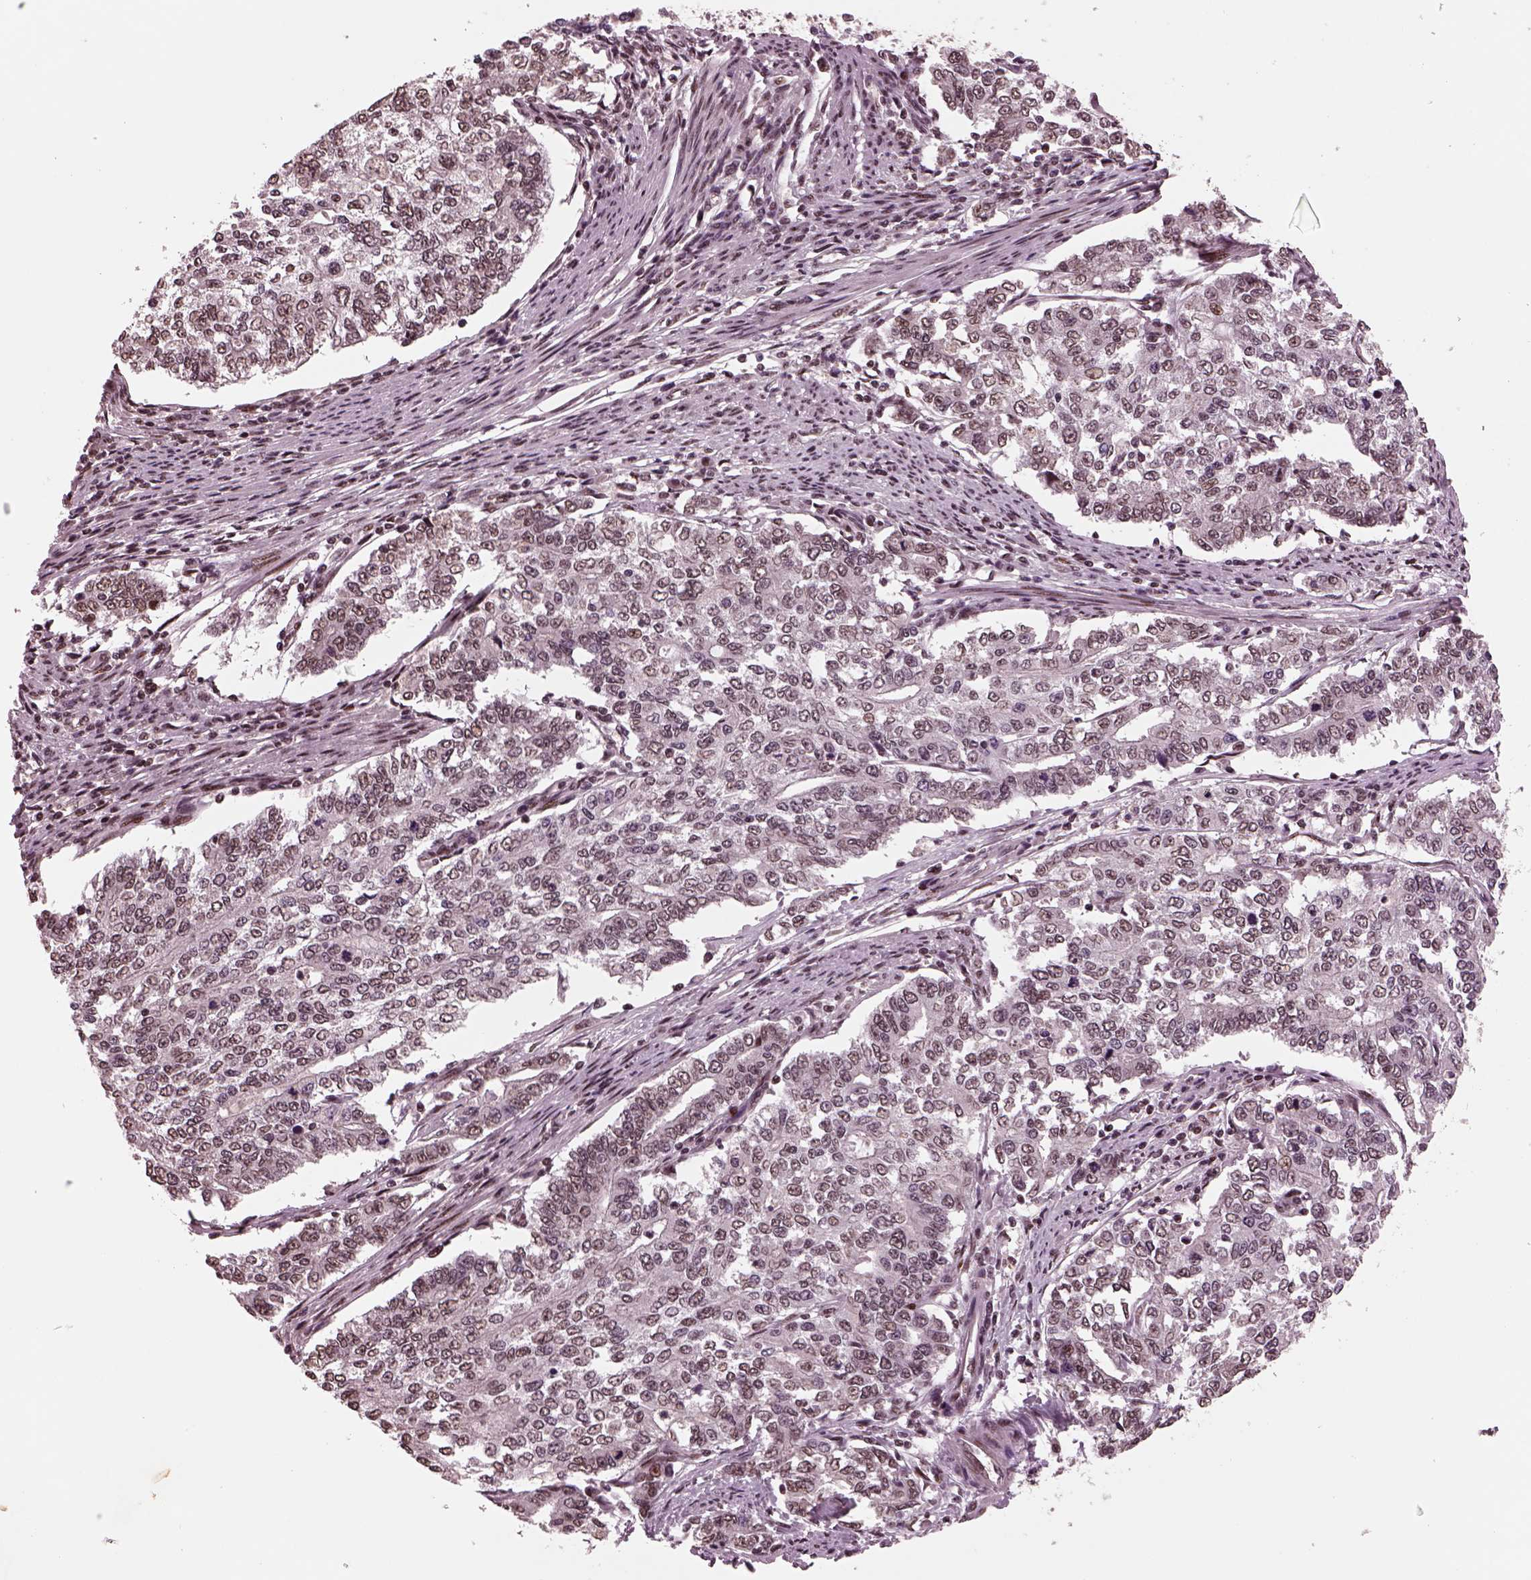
{"staining": {"intensity": "weak", "quantity": "25%-75%", "location": "nuclear"}, "tissue": "endometrial cancer", "cell_type": "Tumor cells", "image_type": "cancer", "snomed": [{"axis": "morphology", "description": "Adenocarcinoma, NOS"}, {"axis": "topography", "description": "Uterus"}], "caption": "Protein expression analysis of endometrial cancer reveals weak nuclear positivity in about 25%-75% of tumor cells.", "gene": "NAP1L5", "patient": {"sex": "female", "age": 59}}